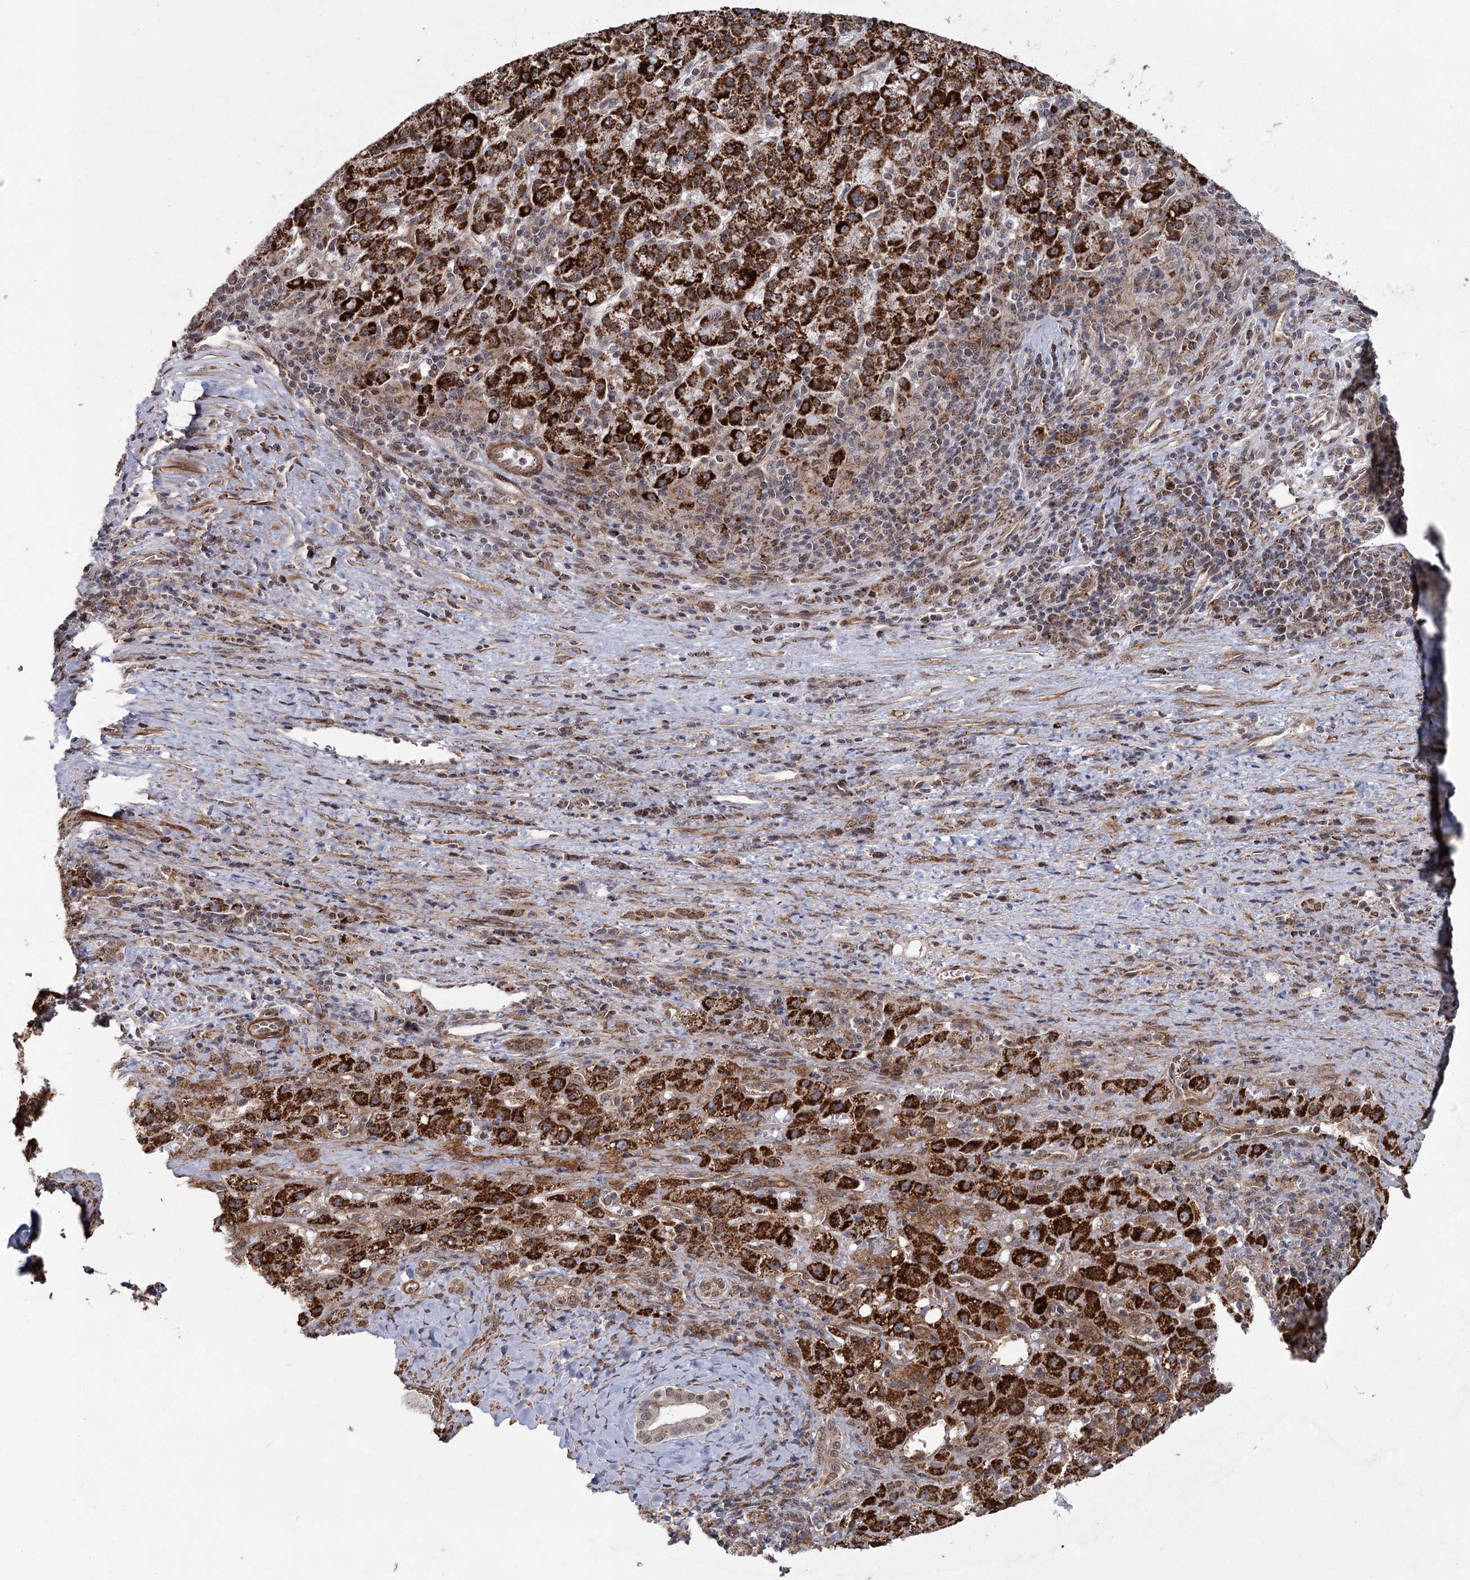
{"staining": {"intensity": "strong", "quantity": ">75%", "location": "cytoplasmic/membranous"}, "tissue": "liver cancer", "cell_type": "Tumor cells", "image_type": "cancer", "snomed": [{"axis": "morphology", "description": "Carcinoma, Hepatocellular, NOS"}, {"axis": "topography", "description": "Liver"}], "caption": "An image showing strong cytoplasmic/membranous staining in about >75% of tumor cells in hepatocellular carcinoma (liver), as visualized by brown immunohistochemical staining.", "gene": "ZCCHC24", "patient": {"sex": "female", "age": 58}}